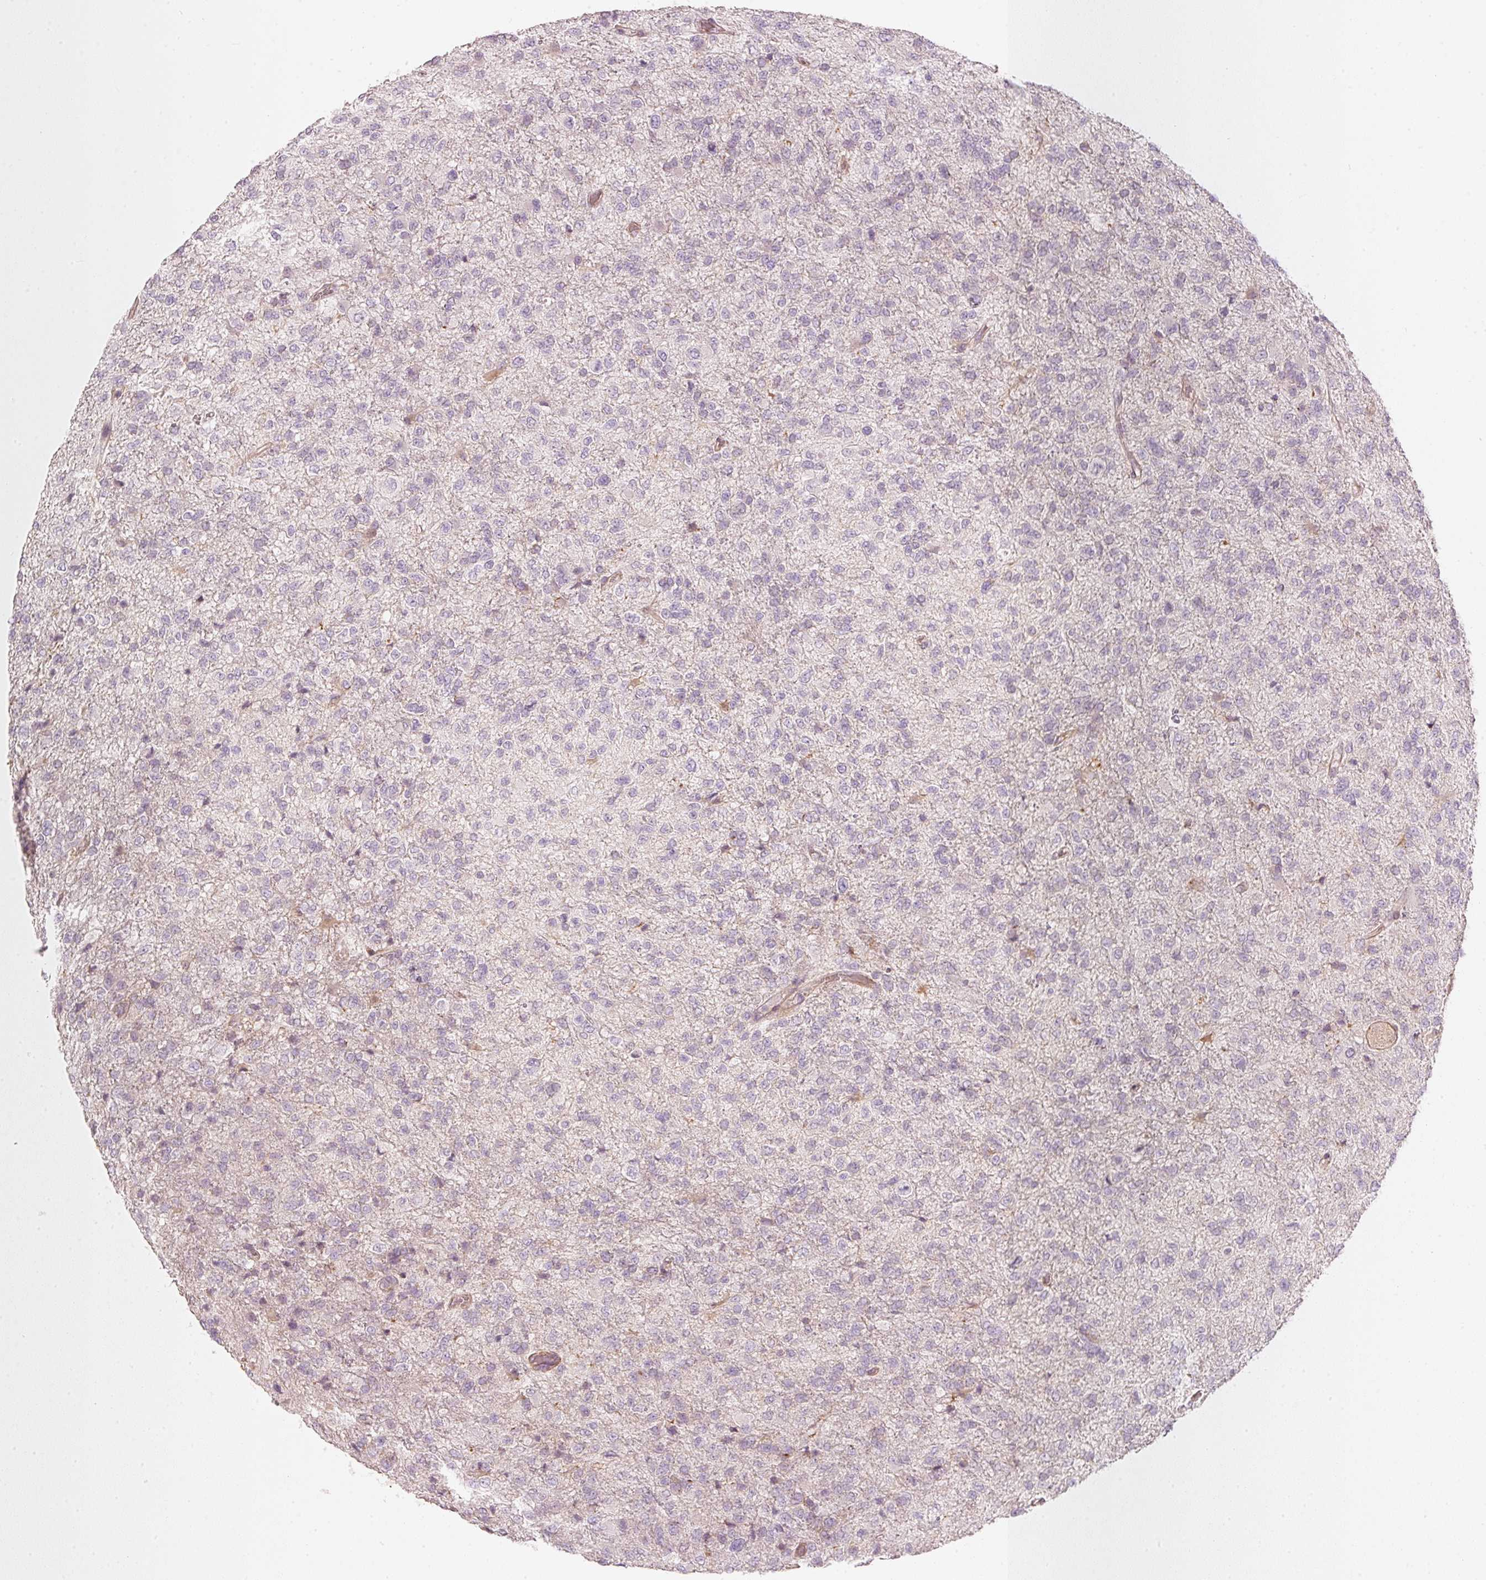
{"staining": {"intensity": "negative", "quantity": "none", "location": "none"}, "tissue": "glioma", "cell_type": "Tumor cells", "image_type": "cancer", "snomed": [{"axis": "morphology", "description": "Glioma, malignant, High grade"}, {"axis": "topography", "description": "Brain"}], "caption": "This photomicrograph is of malignant glioma (high-grade) stained with immunohistochemistry (IHC) to label a protein in brown with the nuclei are counter-stained blue. There is no staining in tumor cells. The staining was performed using DAB (3,3'-diaminobenzidine) to visualize the protein expression in brown, while the nuclei were stained in blue with hematoxylin (Magnification: 20x).", "gene": "KCNQ1", "patient": {"sex": "female", "age": 74}}